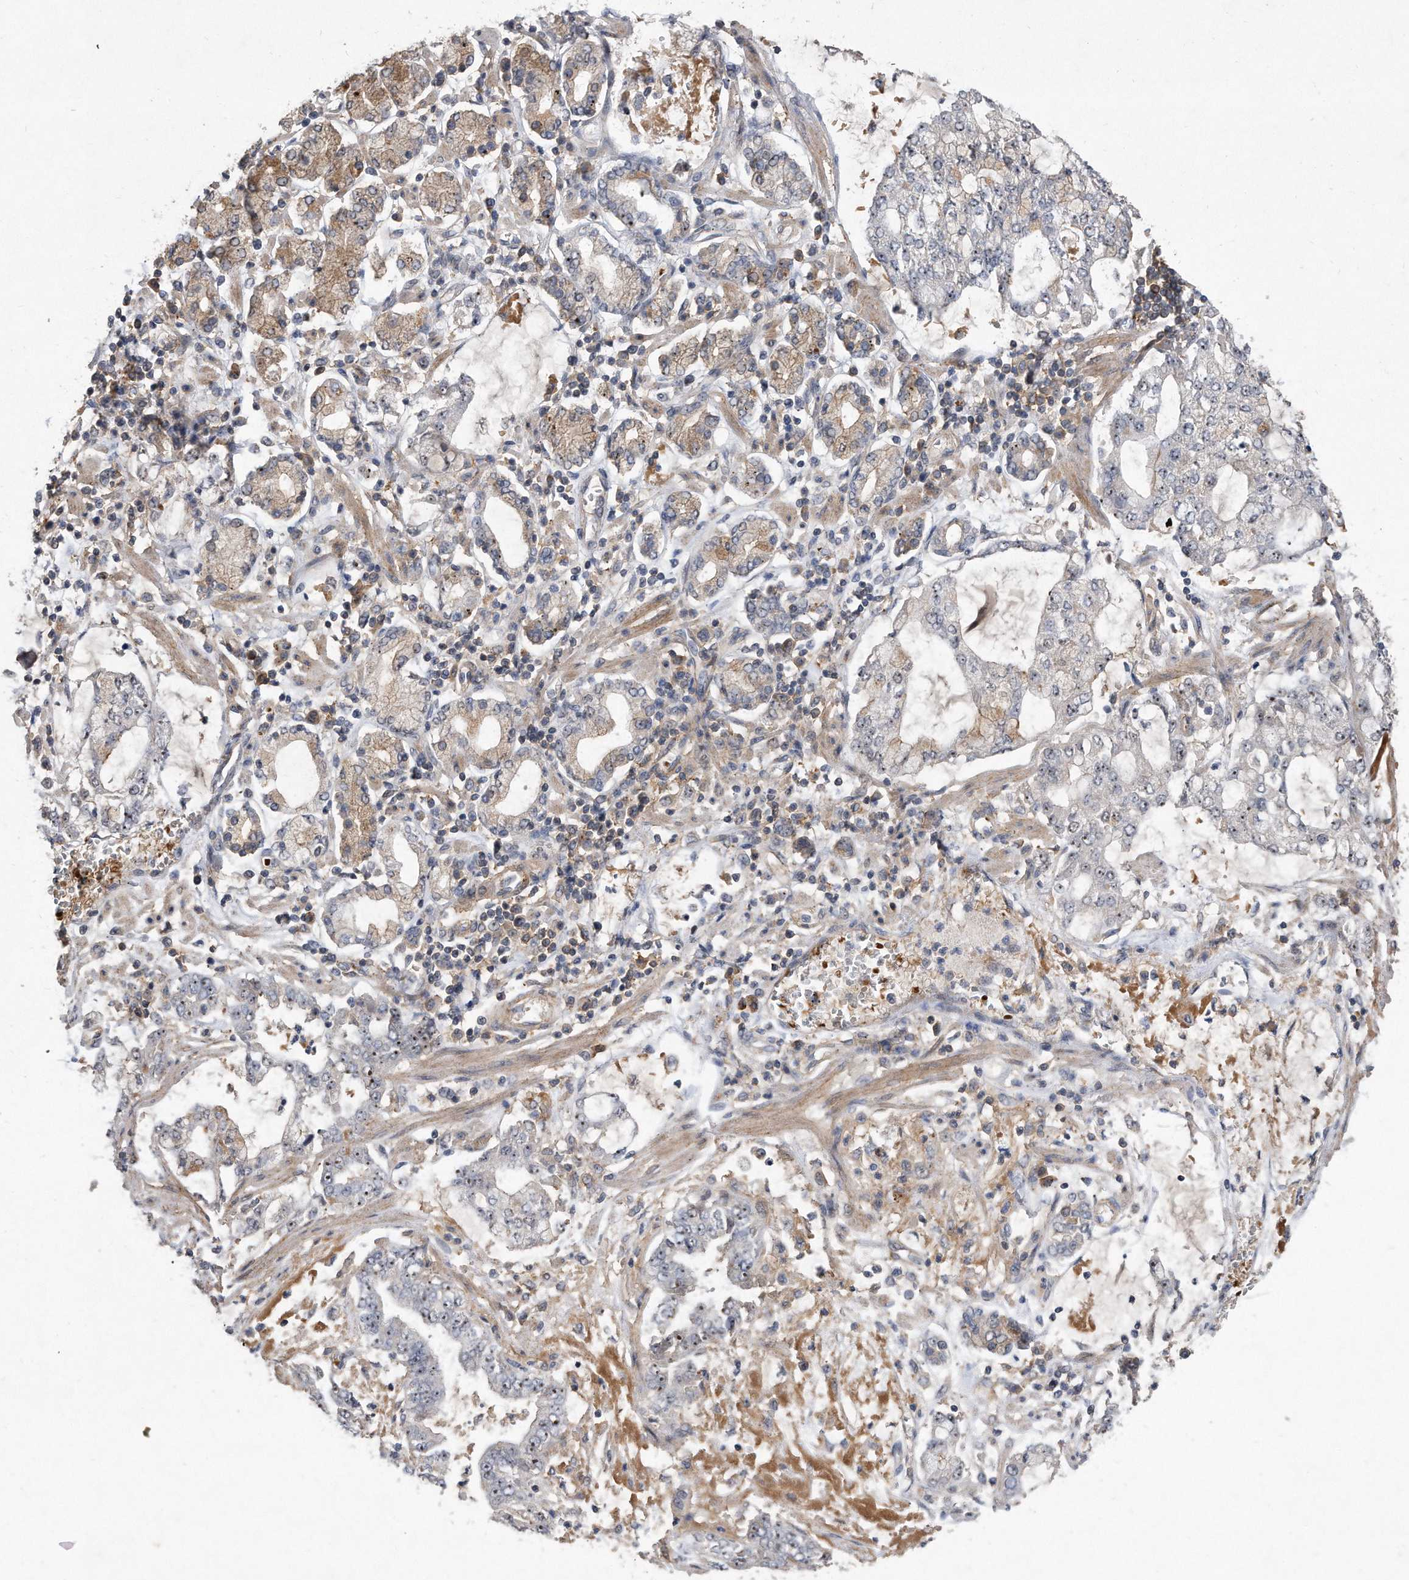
{"staining": {"intensity": "weak", "quantity": "25%-75%", "location": "nuclear"}, "tissue": "stomach cancer", "cell_type": "Tumor cells", "image_type": "cancer", "snomed": [{"axis": "morphology", "description": "Adenocarcinoma, NOS"}, {"axis": "topography", "description": "Stomach"}], "caption": "An IHC histopathology image of tumor tissue is shown. Protein staining in brown highlights weak nuclear positivity in stomach cancer within tumor cells.", "gene": "PGBD2", "patient": {"sex": "male", "age": 76}}